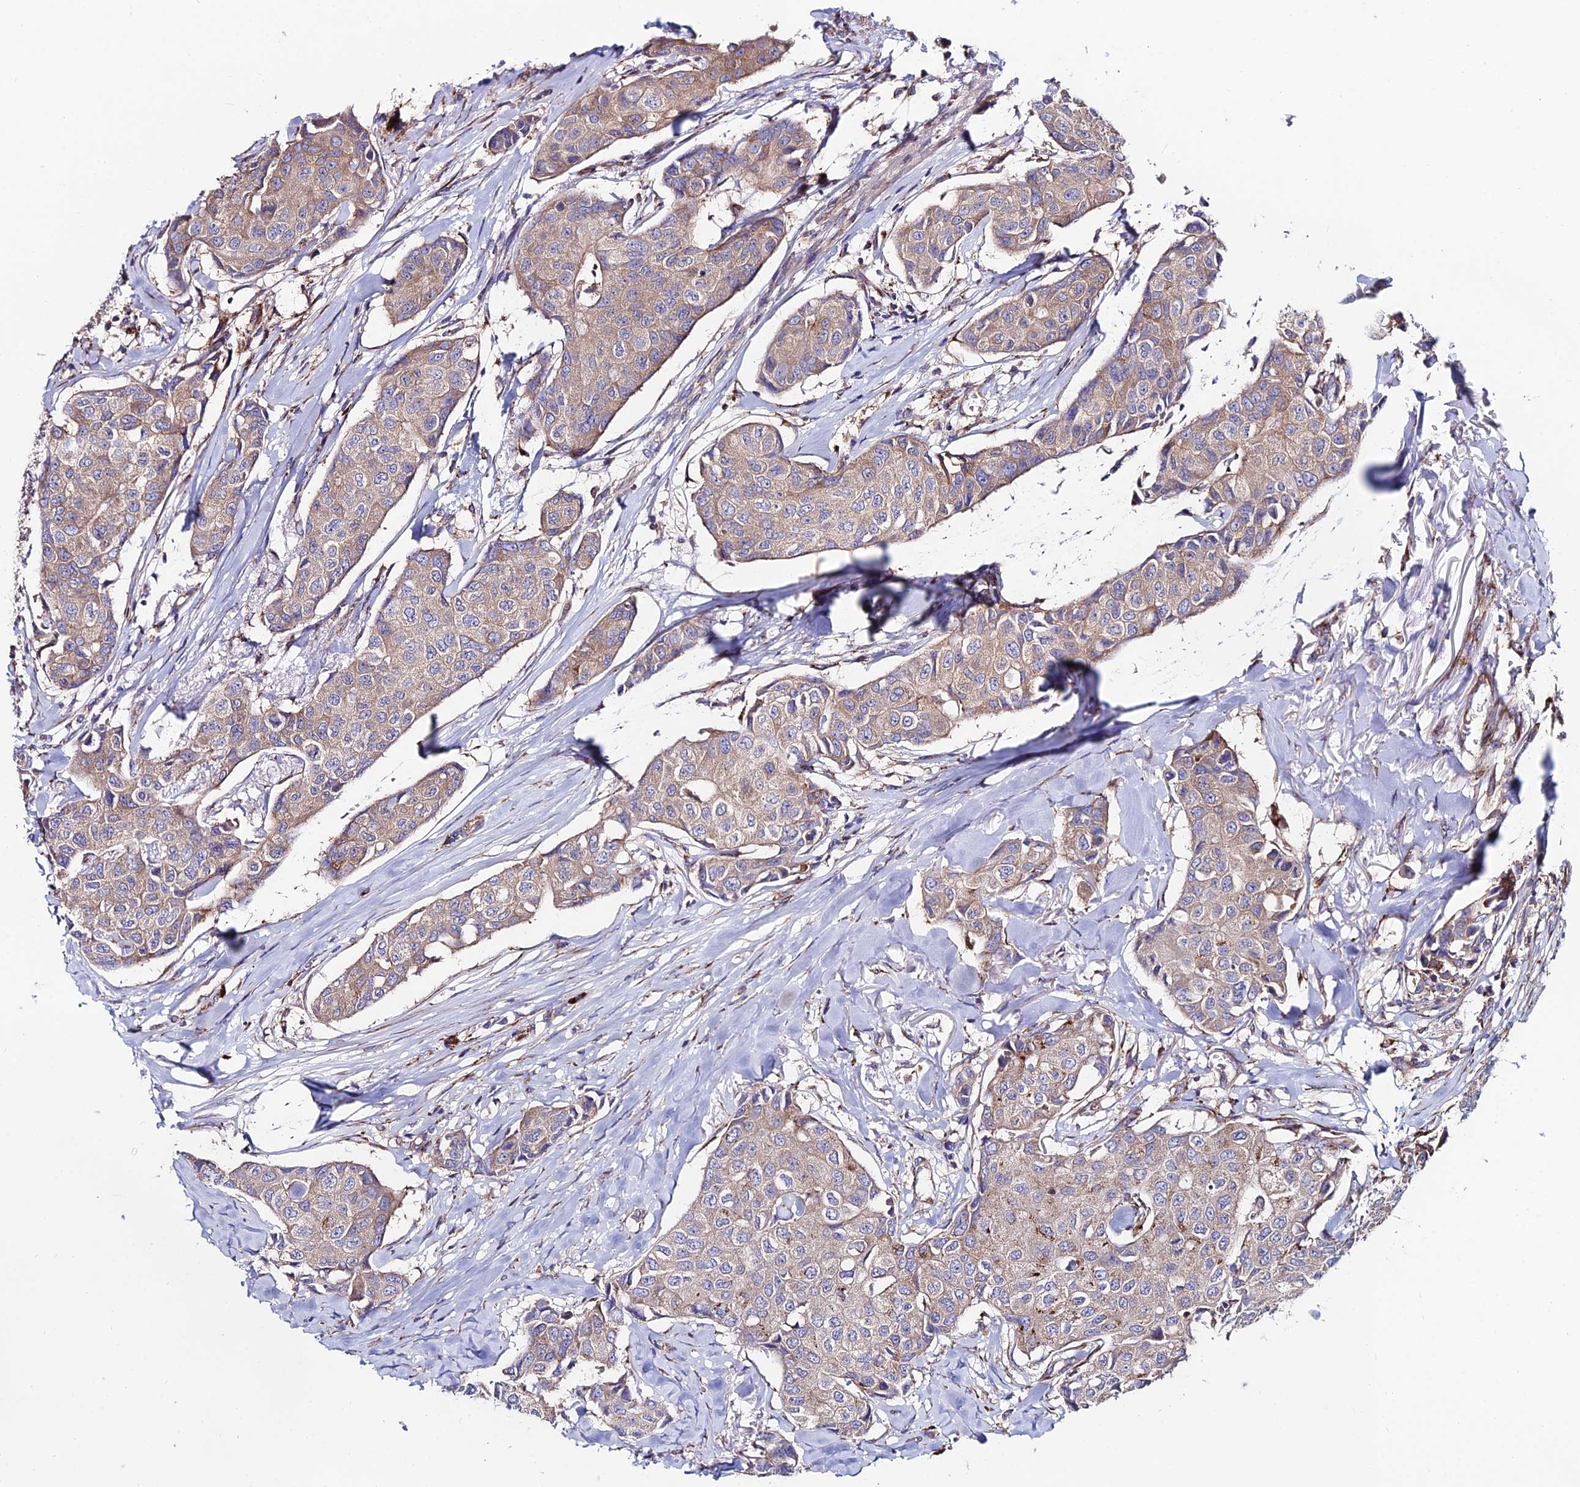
{"staining": {"intensity": "weak", "quantity": "25%-75%", "location": "cytoplasmic/membranous"}, "tissue": "breast cancer", "cell_type": "Tumor cells", "image_type": "cancer", "snomed": [{"axis": "morphology", "description": "Duct carcinoma"}, {"axis": "topography", "description": "Breast"}], "caption": "The immunohistochemical stain highlights weak cytoplasmic/membranous staining in tumor cells of breast invasive ductal carcinoma tissue. (Stains: DAB (3,3'-diaminobenzidine) in brown, nuclei in blue, Microscopy: brightfield microscopy at high magnification).", "gene": "EIF3K", "patient": {"sex": "female", "age": 80}}